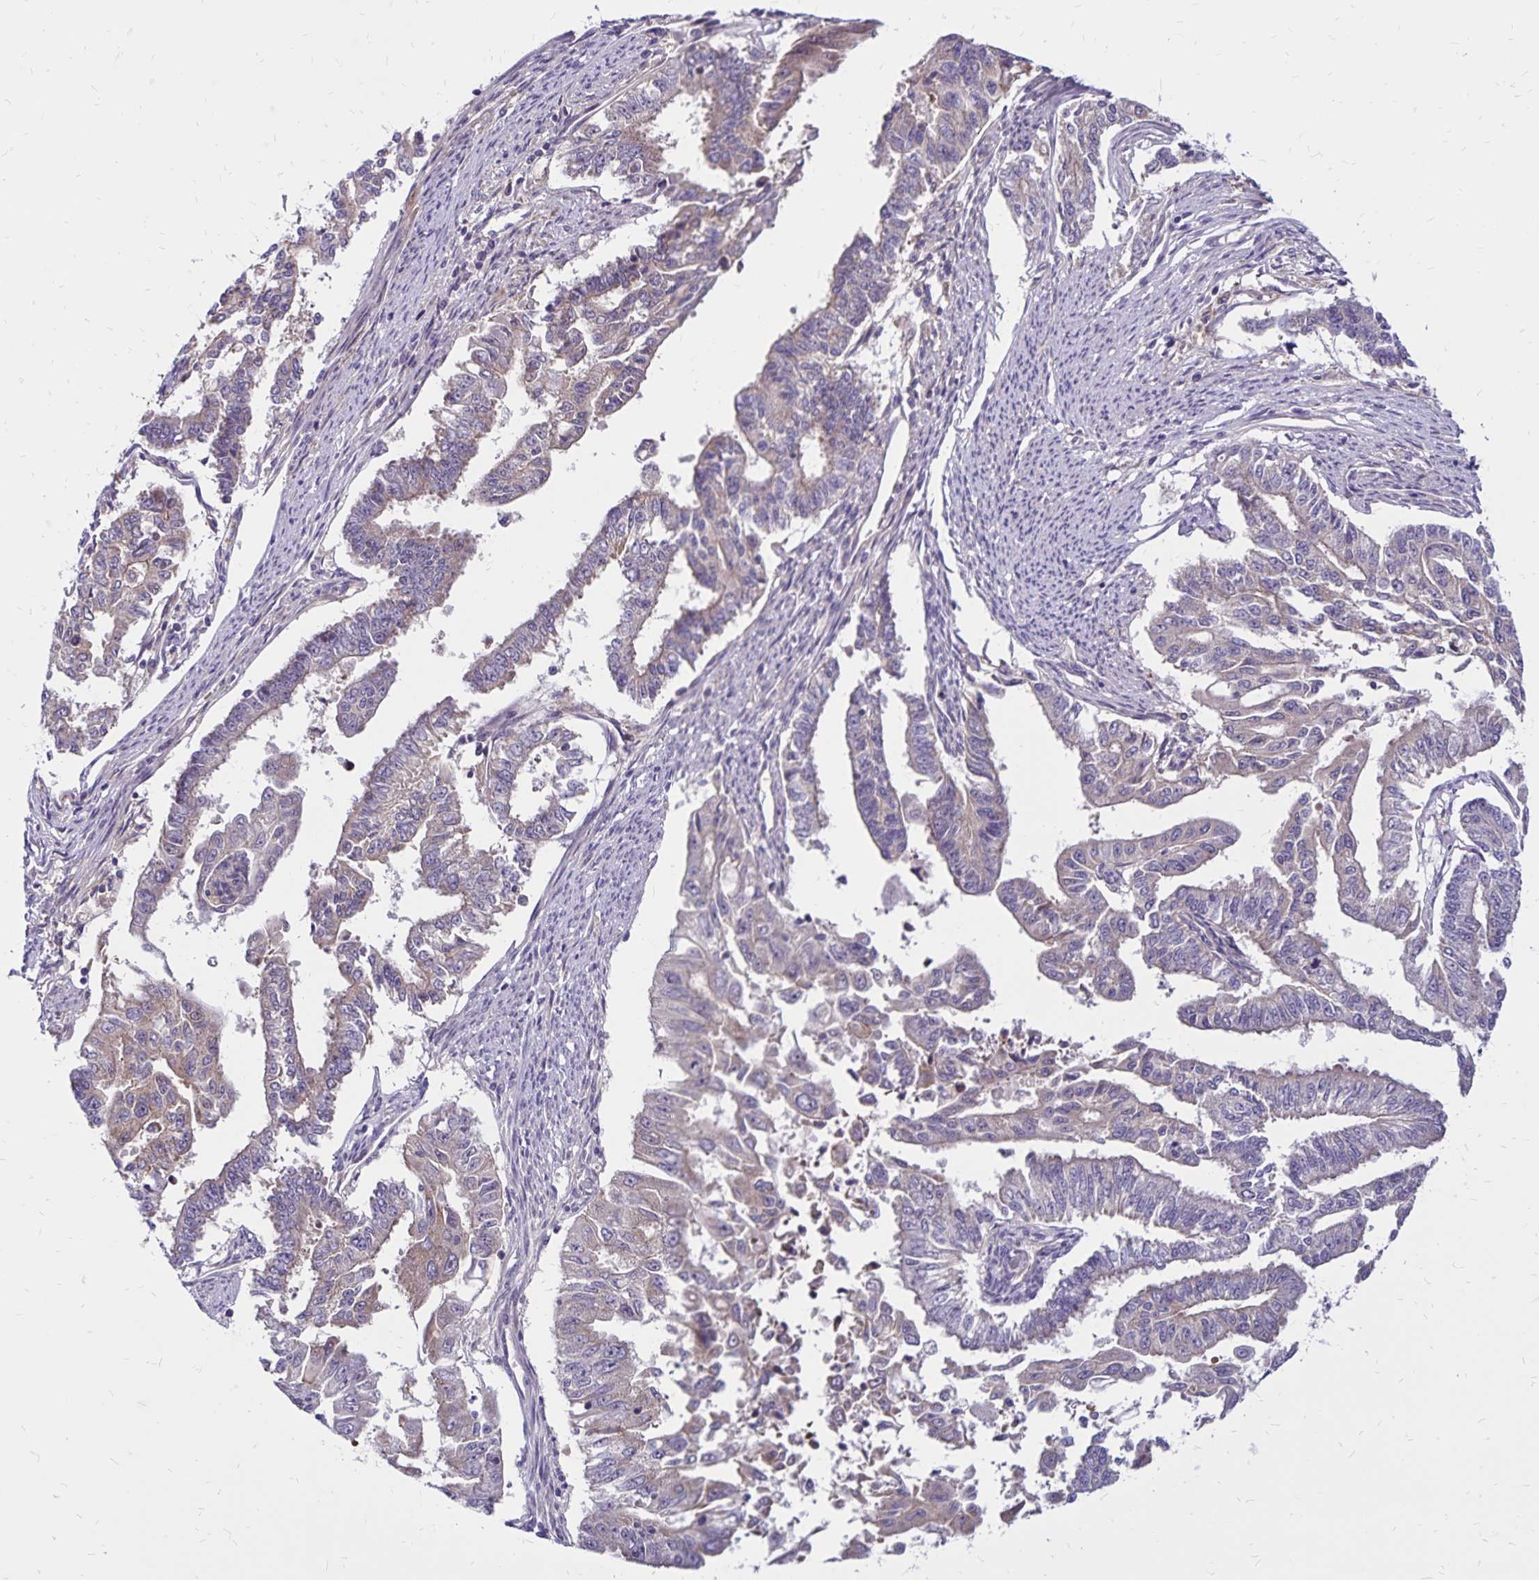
{"staining": {"intensity": "negative", "quantity": "none", "location": "none"}, "tissue": "endometrial cancer", "cell_type": "Tumor cells", "image_type": "cancer", "snomed": [{"axis": "morphology", "description": "Adenocarcinoma, NOS"}, {"axis": "topography", "description": "Uterus"}], "caption": "An immunohistochemistry micrograph of endometrial cancer is shown. There is no staining in tumor cells of endometrial cancer.", "gene": "FSD1", "patient": {"sex": "female", "age": 59}}